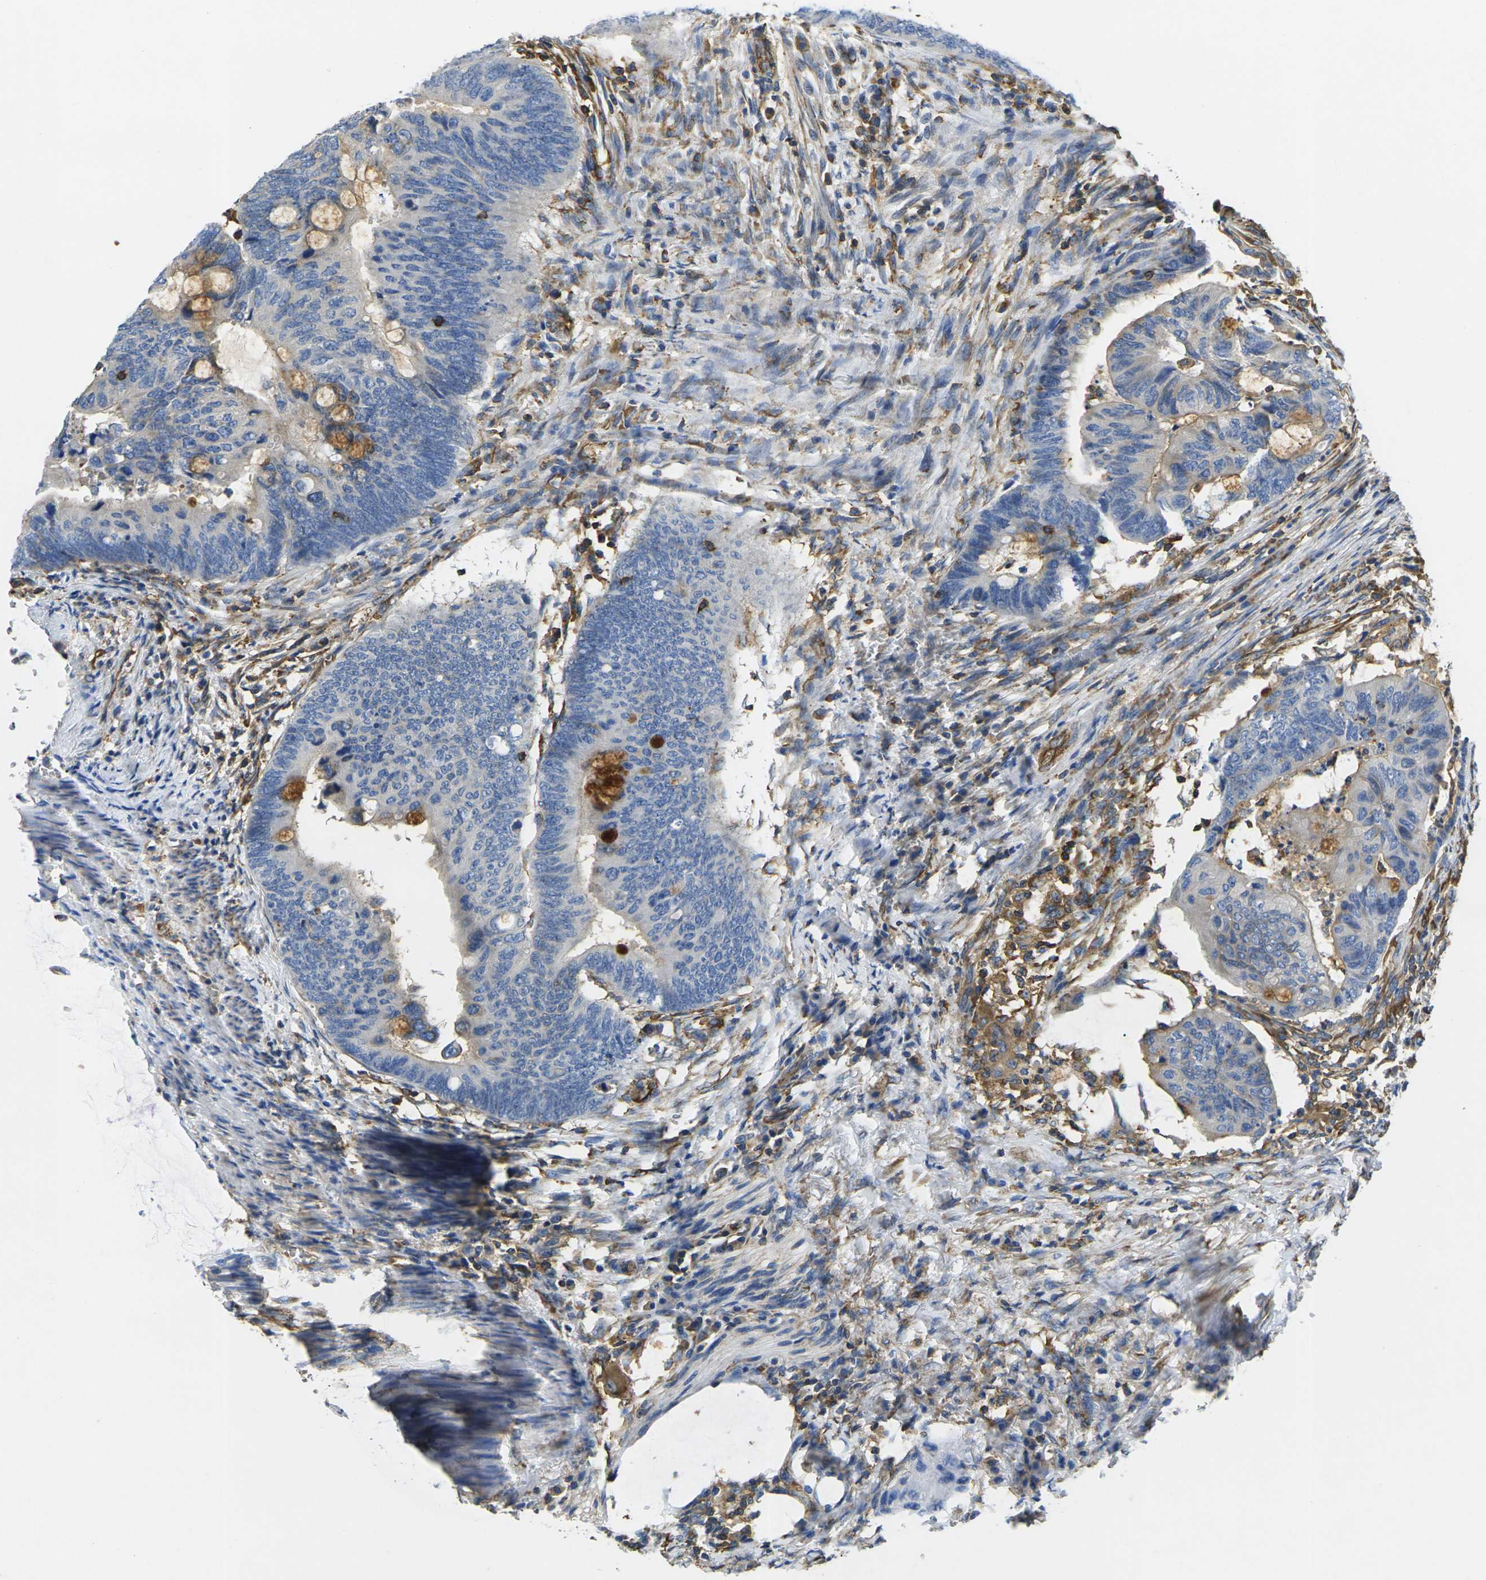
{"staining": {"intensity": "moderate", "quantity": "<25%", "location": "cytoplasmic/membranous"}, "tissue": "colorectal cancer", "cell_type": "Tumor cells", "image_type": "cancer", "snomed": [{"axis": "morphology", "description": "Normal tissue, NOS"}, {"axis": "morphology", "description": "Adenocarcinoma, NOS"}, {"axis": "topography", "description": "Rectum"}, {"axis": "topography", "description": "Peripheral nerve tissue"}], "caption": "Protein expression analysis of adenocarcinoma (colorectal) shows moderate cytoplasmic/membranous positivity in approximately <25% of tumor cells.", "gene": "FAM110D", "patient": {"sex": "male", "age": 92}}